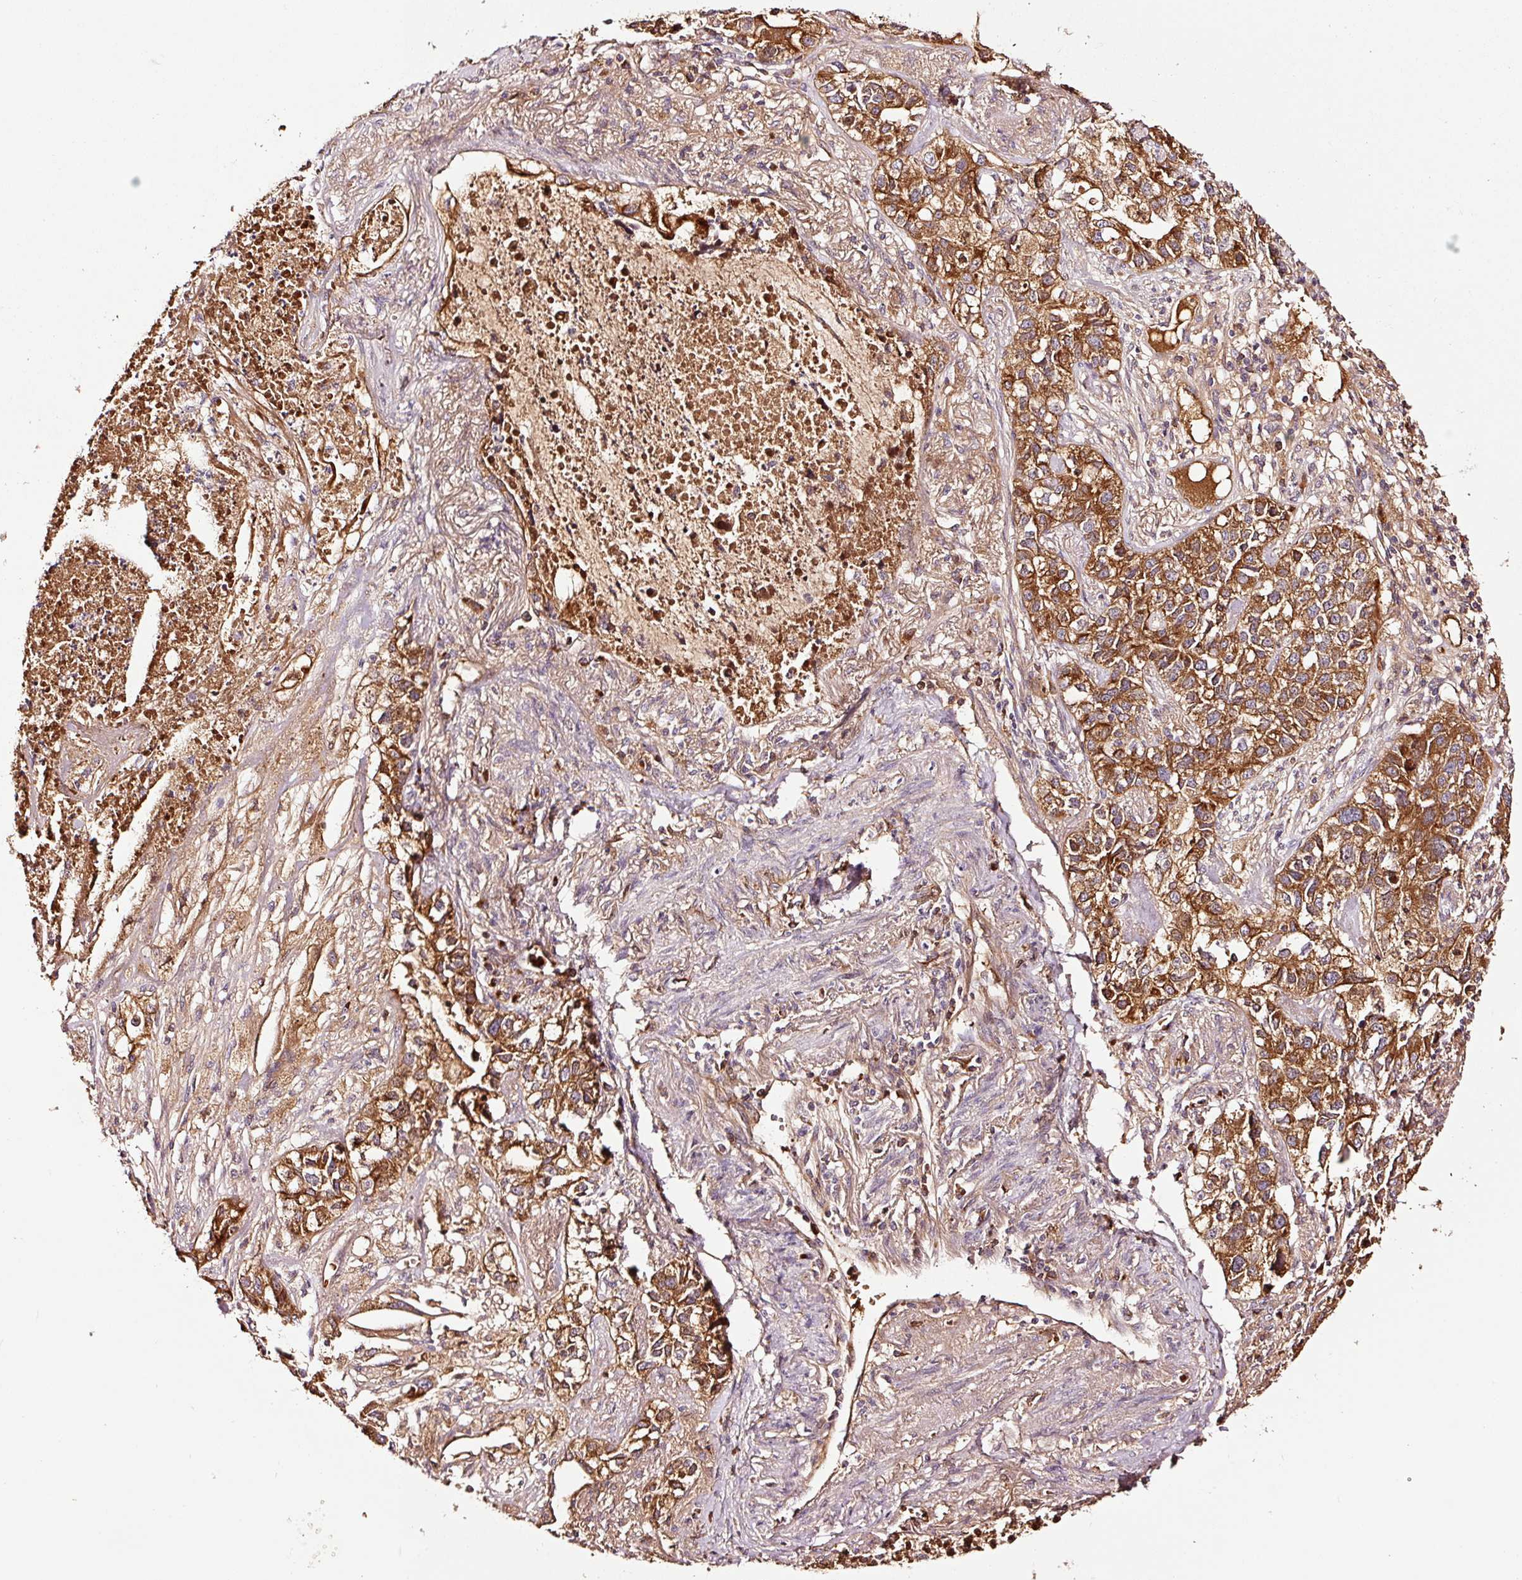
{"staining": {"intensity": "strong", "quantity": ">75%", "location": "cytoplasmic/membranous"}, "tissue": "lung cancer", "cell_type": "Tumor cells", "image_type": "cancer", "snomed": [{"axis": "morphology", "description": "Adenocarcinoma, NOS"}, {"axis": "topography", "description": "Lung"}], "caption": "Brown immunohistochemical staining in lung cancer (adenocarcinoma) reveals strong cytoplasmic/membranous staining in approximately >75% of tumor cells.", "gene": "PGLYRP2", "patient": {"sex": "male", "age": 49}}